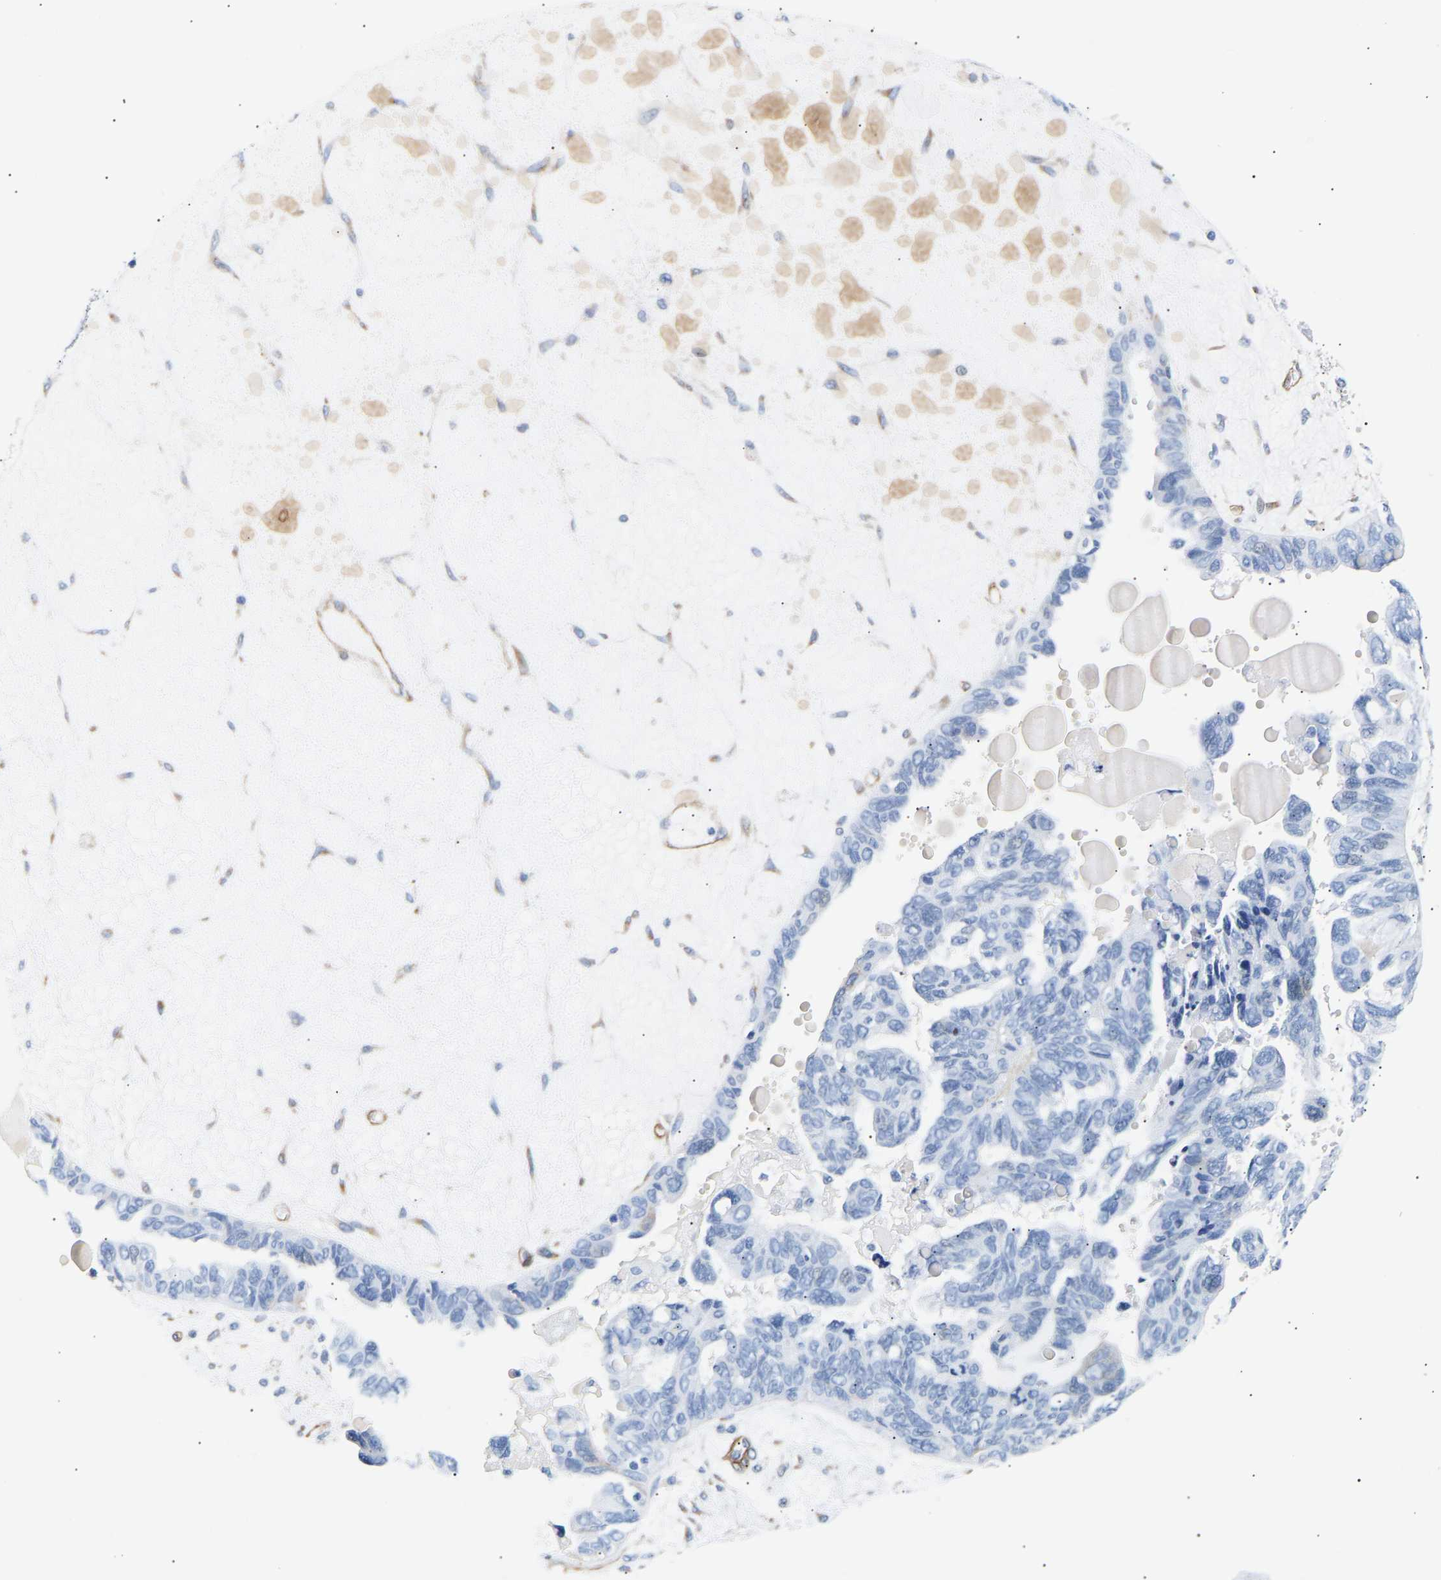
{"staining": {"intensity": "negative", "quantity": "none", "location": "none"}, "tissue": "ovarian cancer", "cell_type": "Tumor cells", "image_type": "cancer", "snomed": [{"axis": "morphology", "description": "Cystadenocarcinoma, serous, NOS"}, {"axis": "topography", "description": "Ovary"}], "caption": "DAB immunohistochemical staining of human serous cystadenocarcinoma (ovarian) displays no significant expression in tumor cells.", "gene": "IGFBP7", "patient": {"sex": "female", "age": 79}}